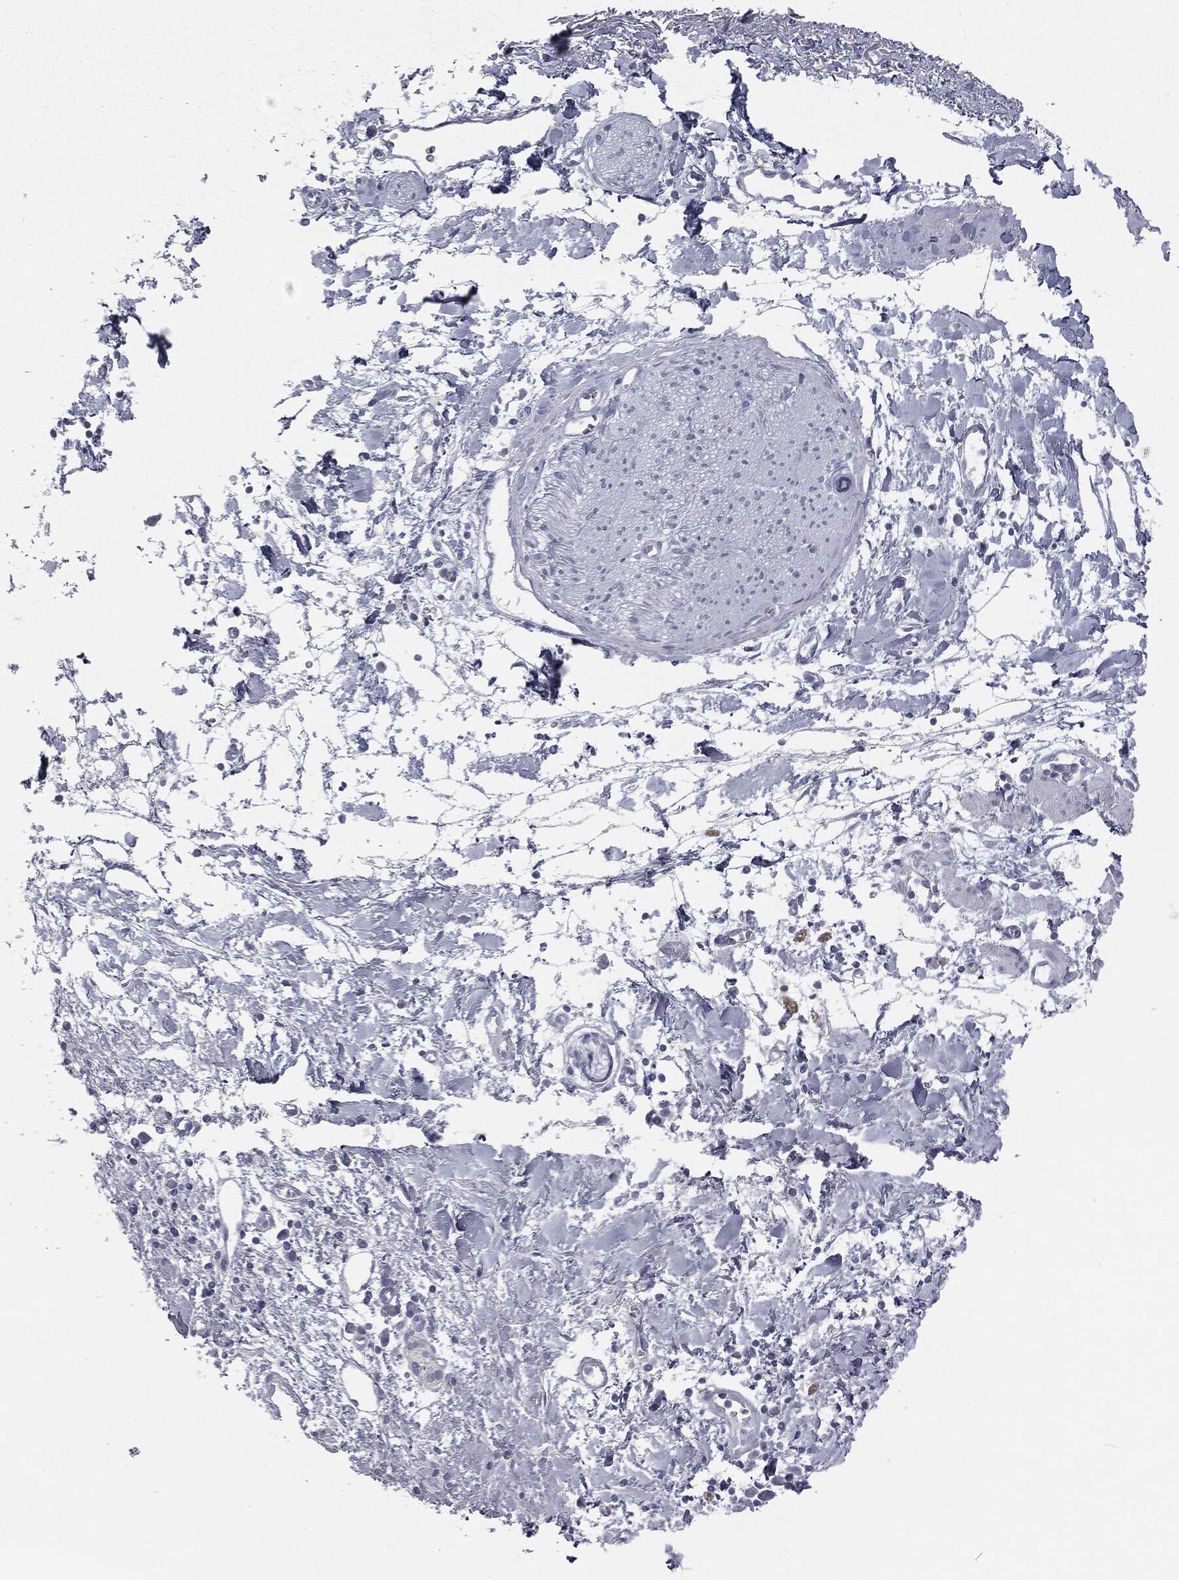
{"staining": {"intensity": "negative", "quantity": "none", "location": "none"}, "tissue": "adipose tissue", "cell_type": "Adipocytes", "image_type": "normal", "snomed": [{"axis": "morphology", "description": "Normal tissue, NOS"}, {"axis": "morphology", "description": "Adenocarcinoma, NOS"}, {"axis": "topography", "description": "Pancreas"}, {"axis": "topography", "description": "Peripheral nerve tissue"}], "caption": "This histopathology image is of normal adipose tissue stained with immunohistochemistry to label a protein in brown with the nuclei are counter-stained blue. There is no positivity in adipocytes.", "gene": "TPO", "patient": {"sex": "male", "age": 61}}